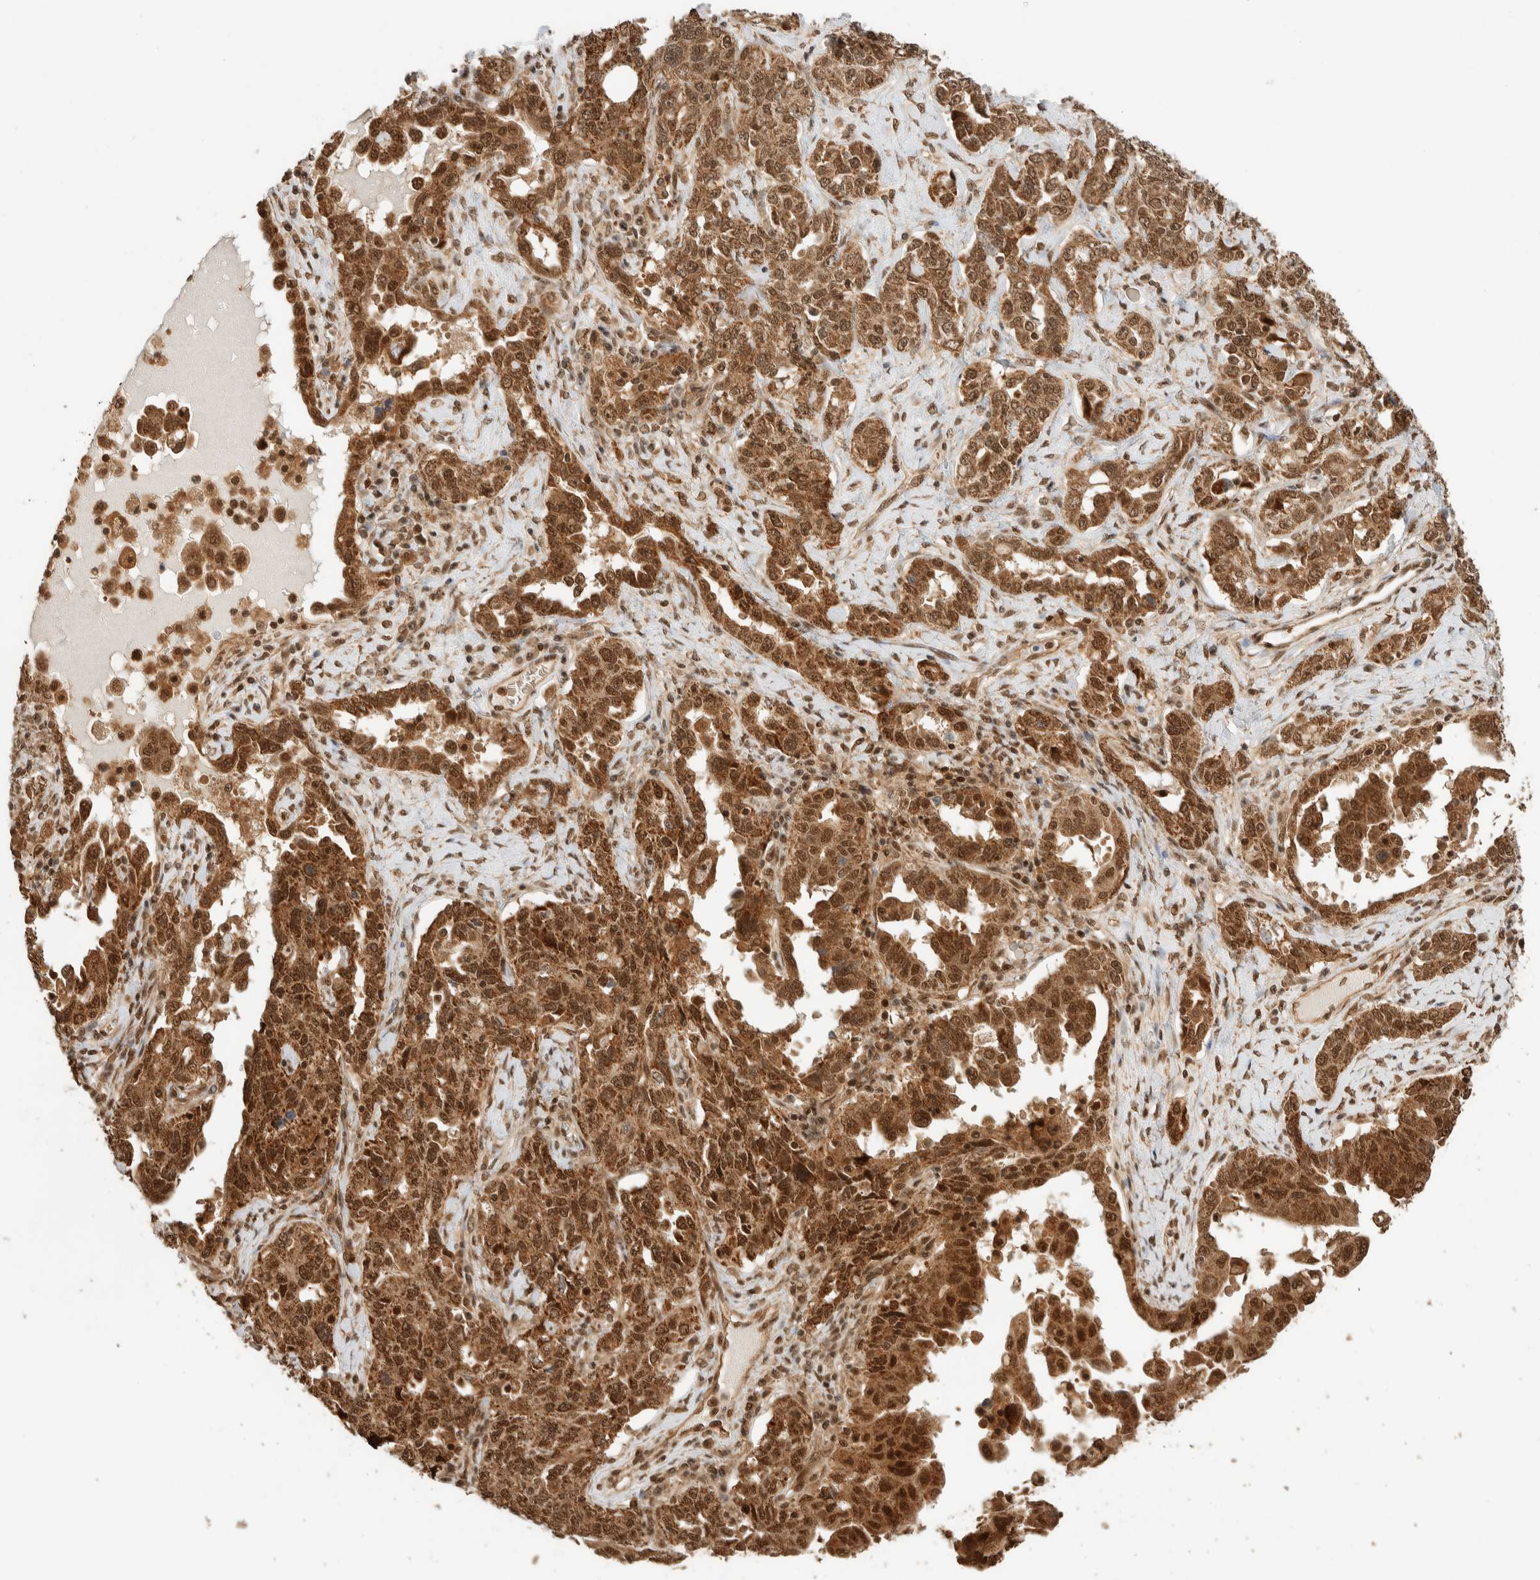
{"staining": {"intensity": "strong", "quantity": ">75%", "location": "cytoplasmic/membranous,nuclear"}, "tissue": "ovarian cancer", "cell_type": "Tumor cells", "image_type": "cancer", "snomed": [{"axis": "morphology", "description": "Carcinoma, endometroid"}, {"axis": "topography", "description": "Ovary"}], "caption": "Brown immunohistochemical staining in endometroid carcinoma (ovarian) displays strong cytoplasmic/membranous and nuclear staining in about >75% of tumor cells.", "gene": "ZBTB2", "patient": {"sex": "female", "age": 62}}